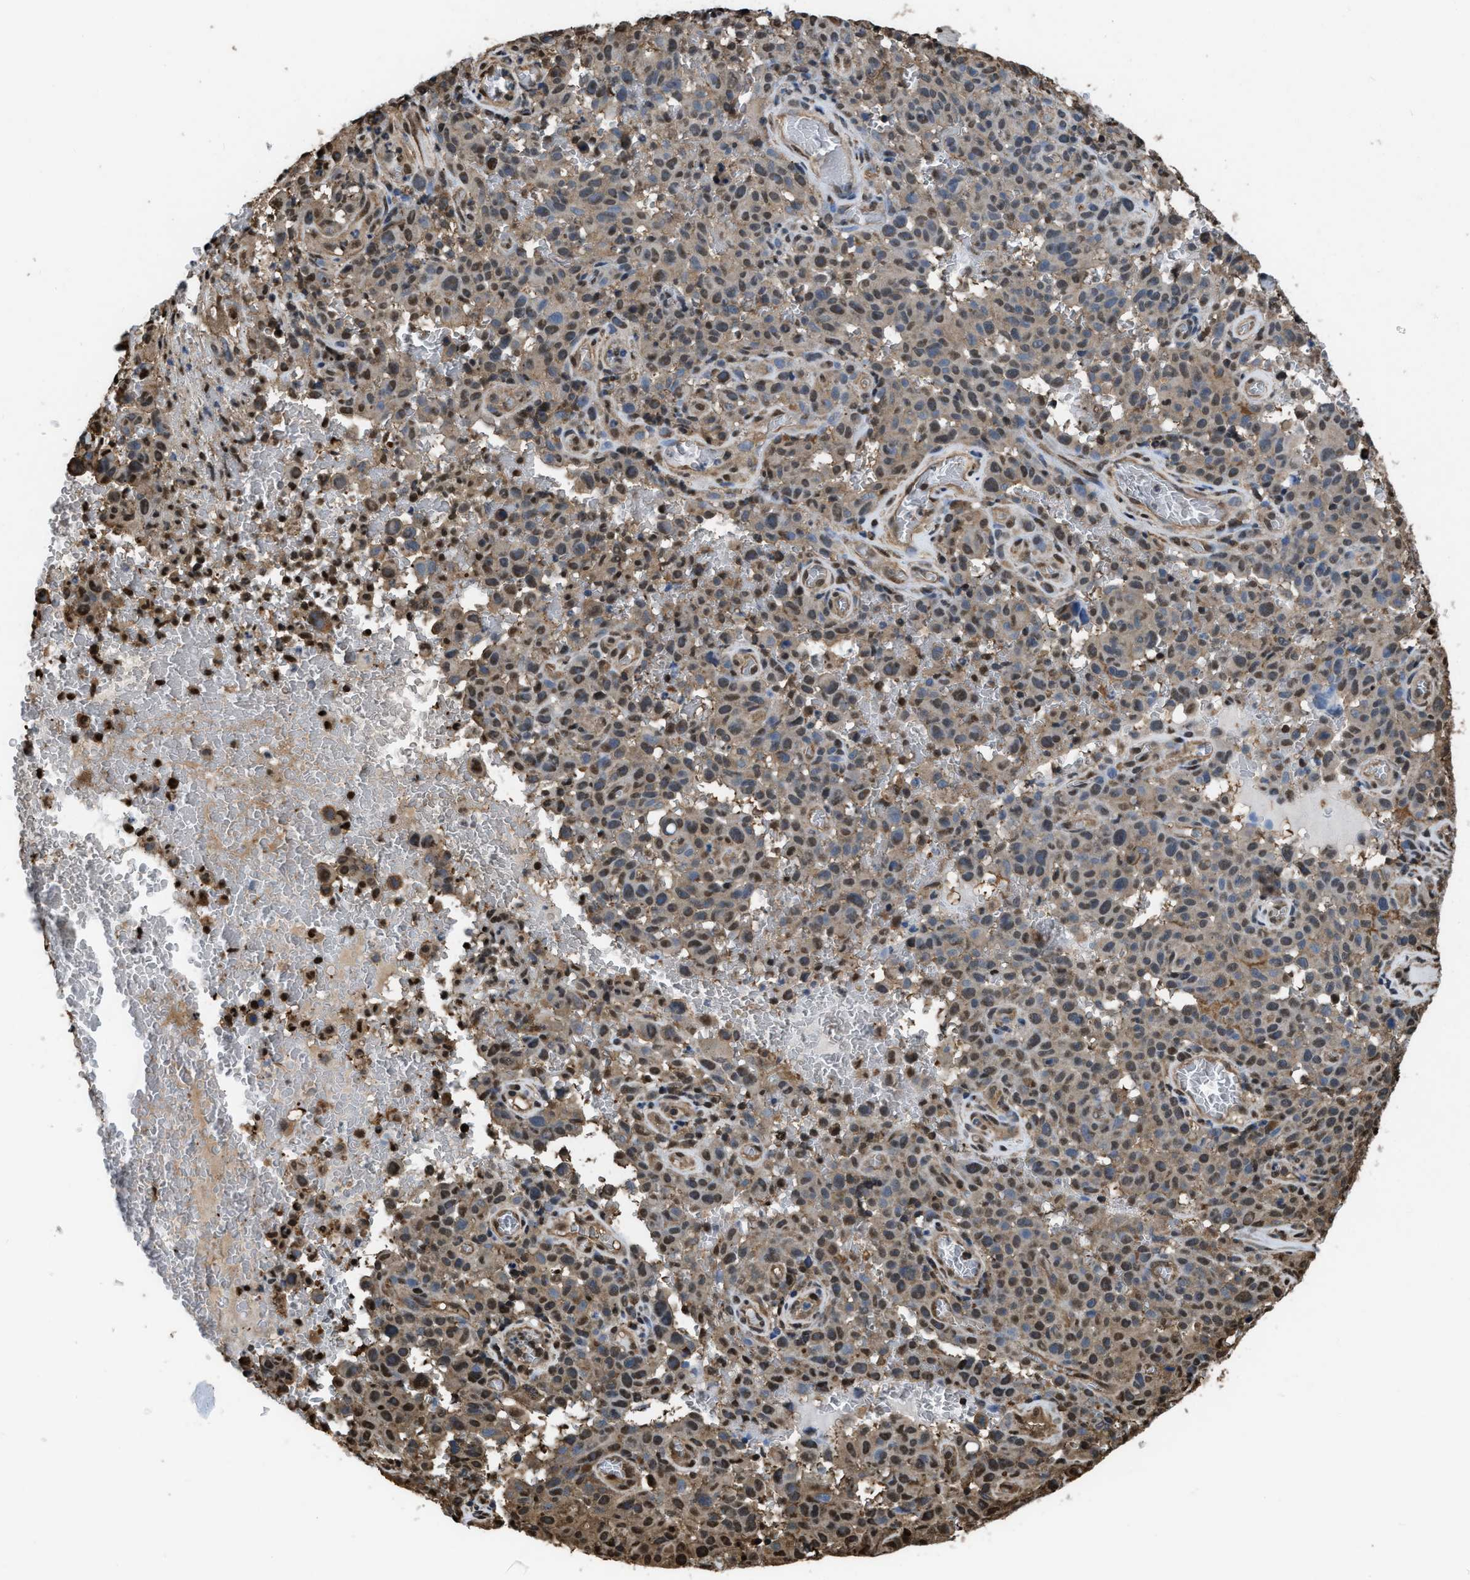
{"staining": {"intensity": "moderate", "quantity": "25%-75%", "location": "cytoplasmic/membranous,nuclear"}, "tissue": "melanoma", "cell_type": "Tumor cells", "image_type": "cancer", "snomed": [{"axis": "morphology", "description": "Malignant melanoma, NOS"}, {"axis": "topography", "description": "Skin"}], "caption": "Human melanoma stained for a protein (brown) demonstrates moderate cytoplasmic/membranous and nuclear positive expression in about 25%-75% of tumor cells.", "gene": "FNTA", "patient": {"sex": "female", "age": 82}}